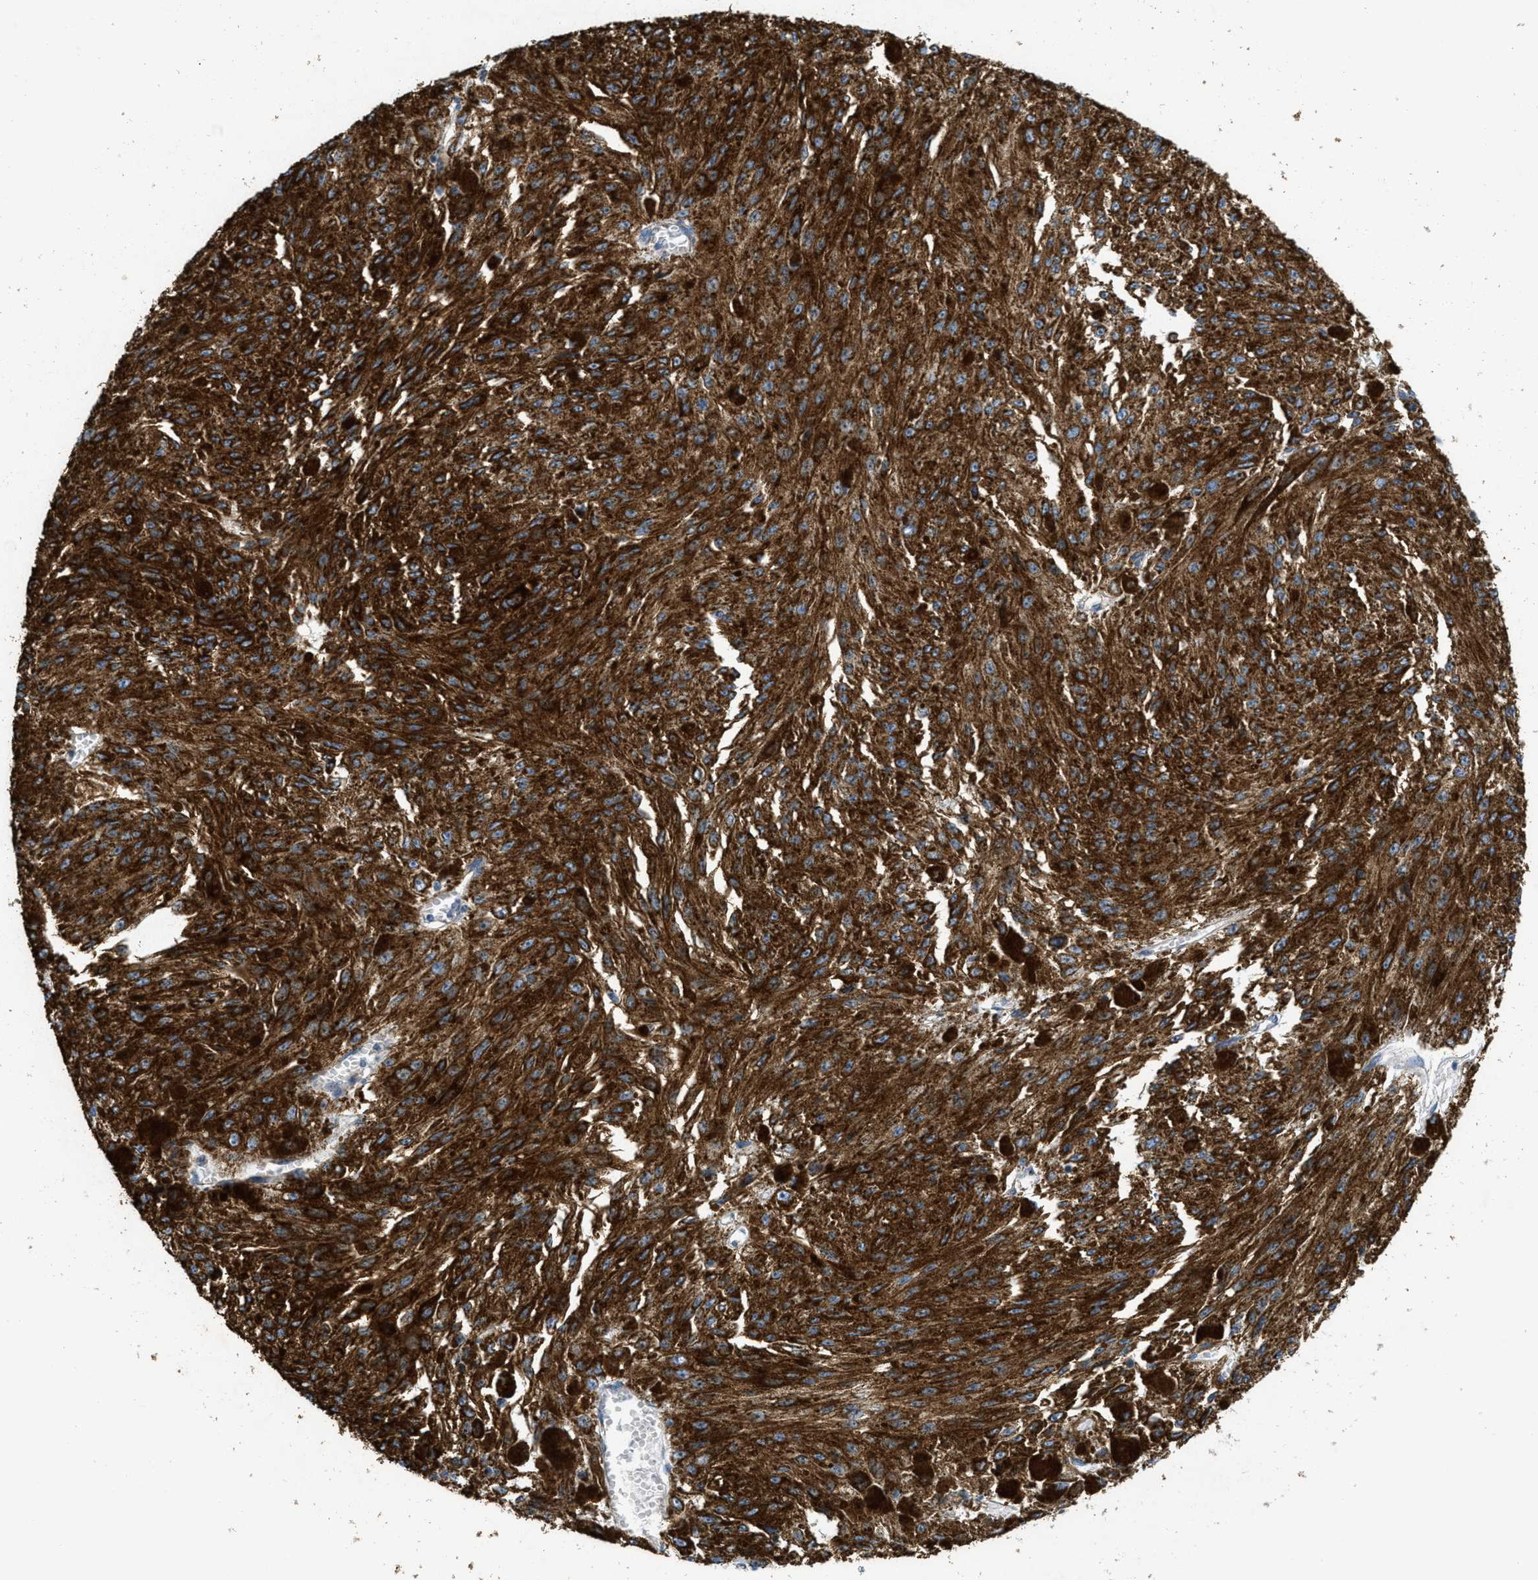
{"staining": {"intensity": "strong", "quantity": ">75%", "location": "cytoplasmic/membranous"}, "tissue": "melanoma", "cell_type": "Tumor cells", "image_type": "cancer", "snomed": [{"axis": "morphology", "description": "Malignant melanoma, NOS"}, {"axis": "topography", "description": "Other"}], "caption": "Malignant melanoma was stained to show a protein in brown. There is high levels of strong cytoplasmic/membranous staining in about >75% of tumor cells.", "gene": "BTN3A1", "patient": {"sex": "male", "age": 79}}